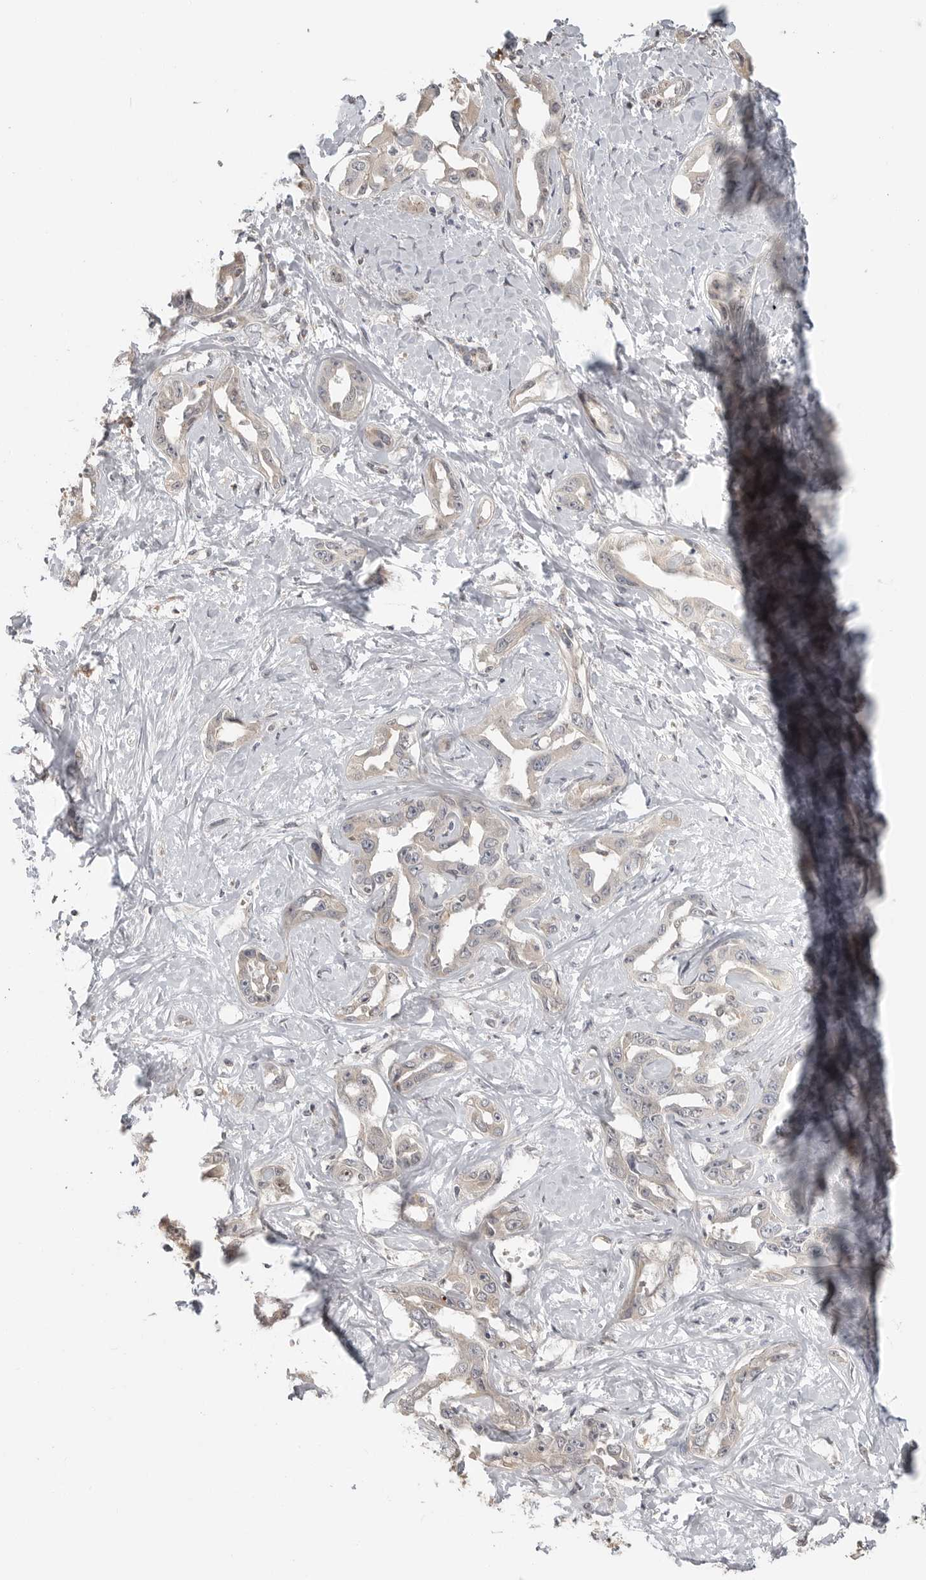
{"staining": {"intensity": "negative", "quantity": "none", "location": "none"}, "tissue": "liver cancer", "cell_type": "Tumor cells", "image_type": "cancer", "snomed": [{"axis": "morphology", "description": "Cholangiocarcinoma"}, {"axis": "topography", "description": "Liver"}], "caption": "Immunohistochemistry (IHC) photomicrograph of cholangiocarcinoma (liver) stained for a protein (brown), which demonstrates no positivity in tumor cells. Brightfield microscopy of immunohistochemistry (IHC) stained with DAB (3,3'-diaminobenzidine) (brown) and hematoxylin (blue), captured at high magnification.", "gene": "IDO1", "patient": {"sex": "male", "age": 59}}